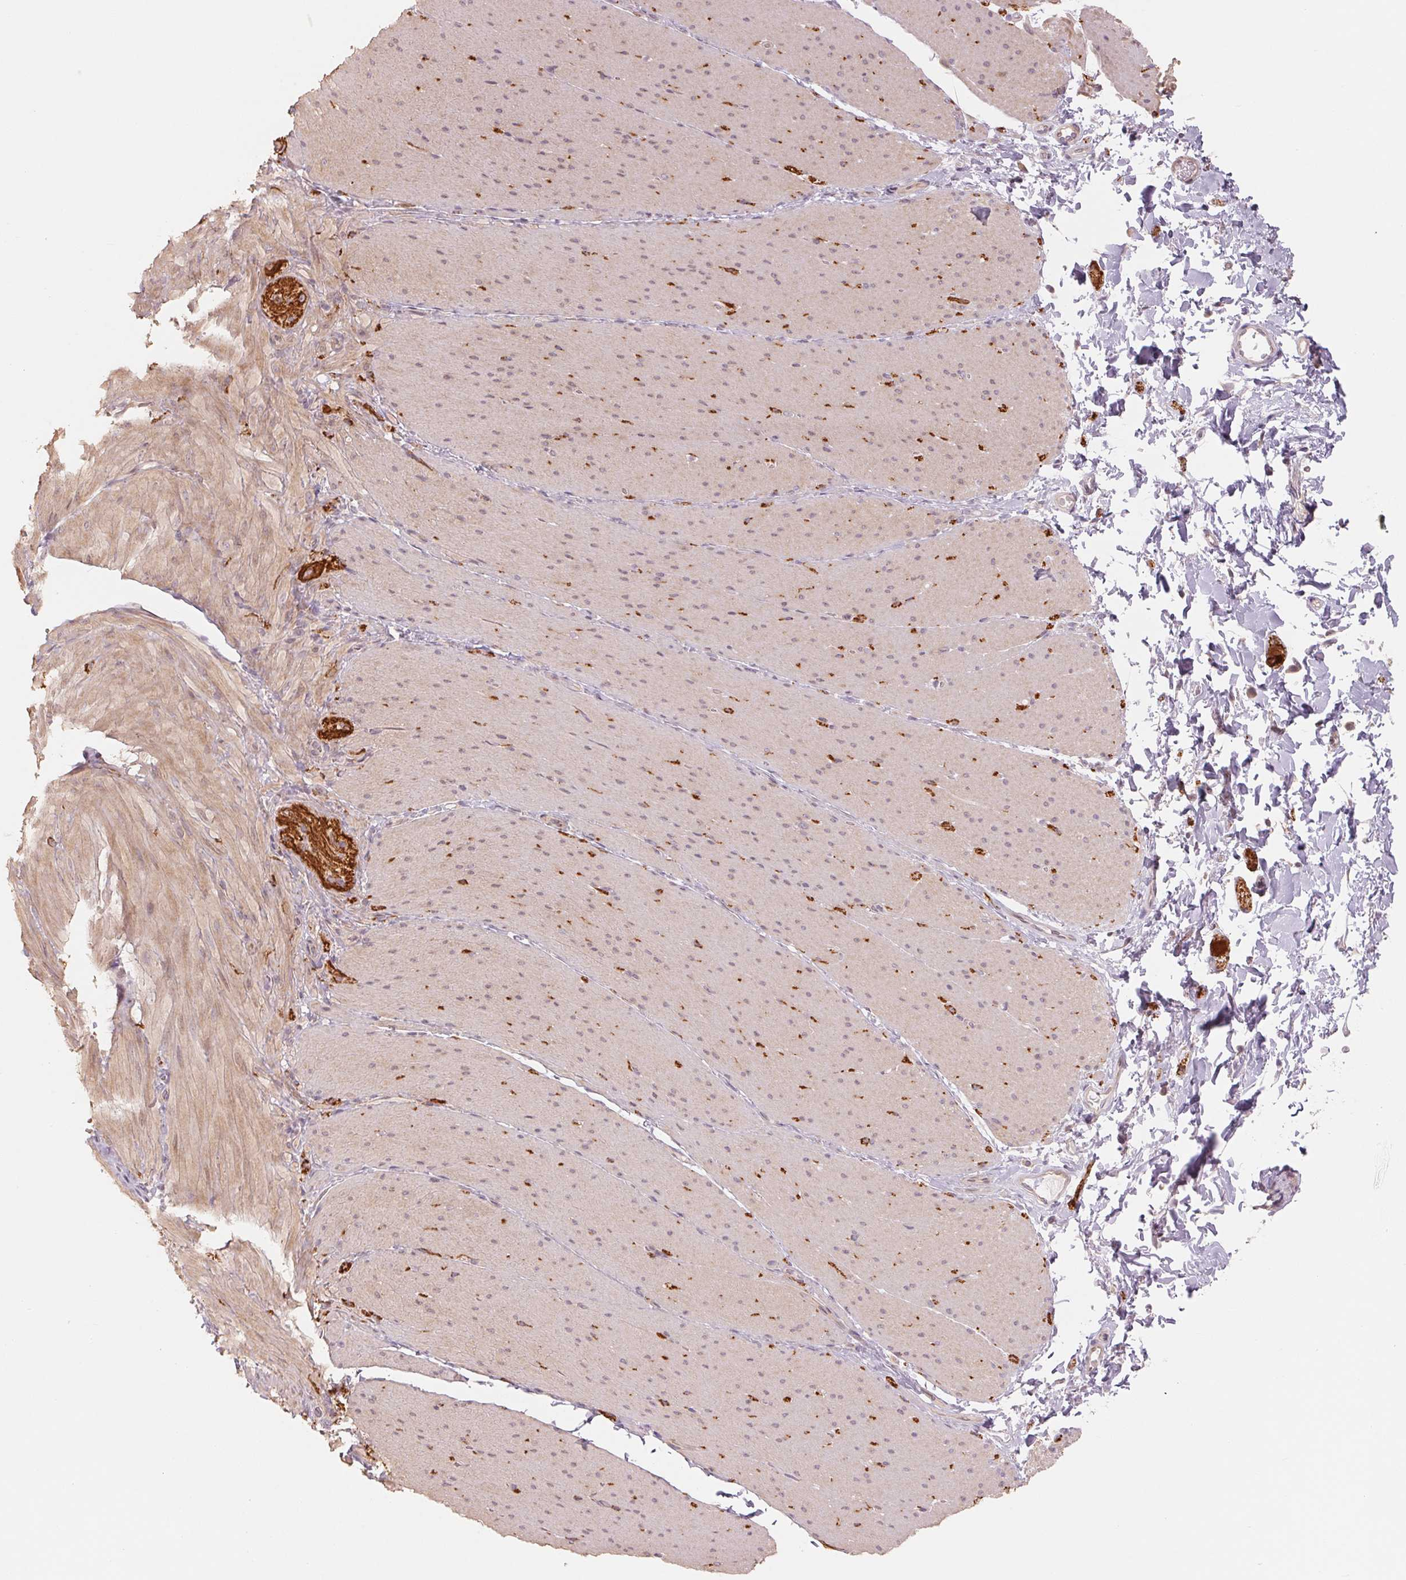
{"staining": {"intensity": "weak", "quantity": "25%-75%", "location": "cytoplasmic/membranous"}, "tissue": "smooth muscle", "cell_type": "Smooth muscle cells", "image_type": "normal", "snomed": [{"axis": "morphology", "description": "Normal tissue, NOS"}, {"axis": "topography", "description": "Smooth muscle"}, {"axis": "topography", "description": "Colon"}], "caption": "The photomicrograph exhibits immunohistochemical staining of normal smooth muscle. There is weak cytoplasmic/membranous positivity is appreciated in about 25%-75% of smooth muscle cells.", "gene": "DENND2C", "patient": {"sex": "male", "age": 73}}